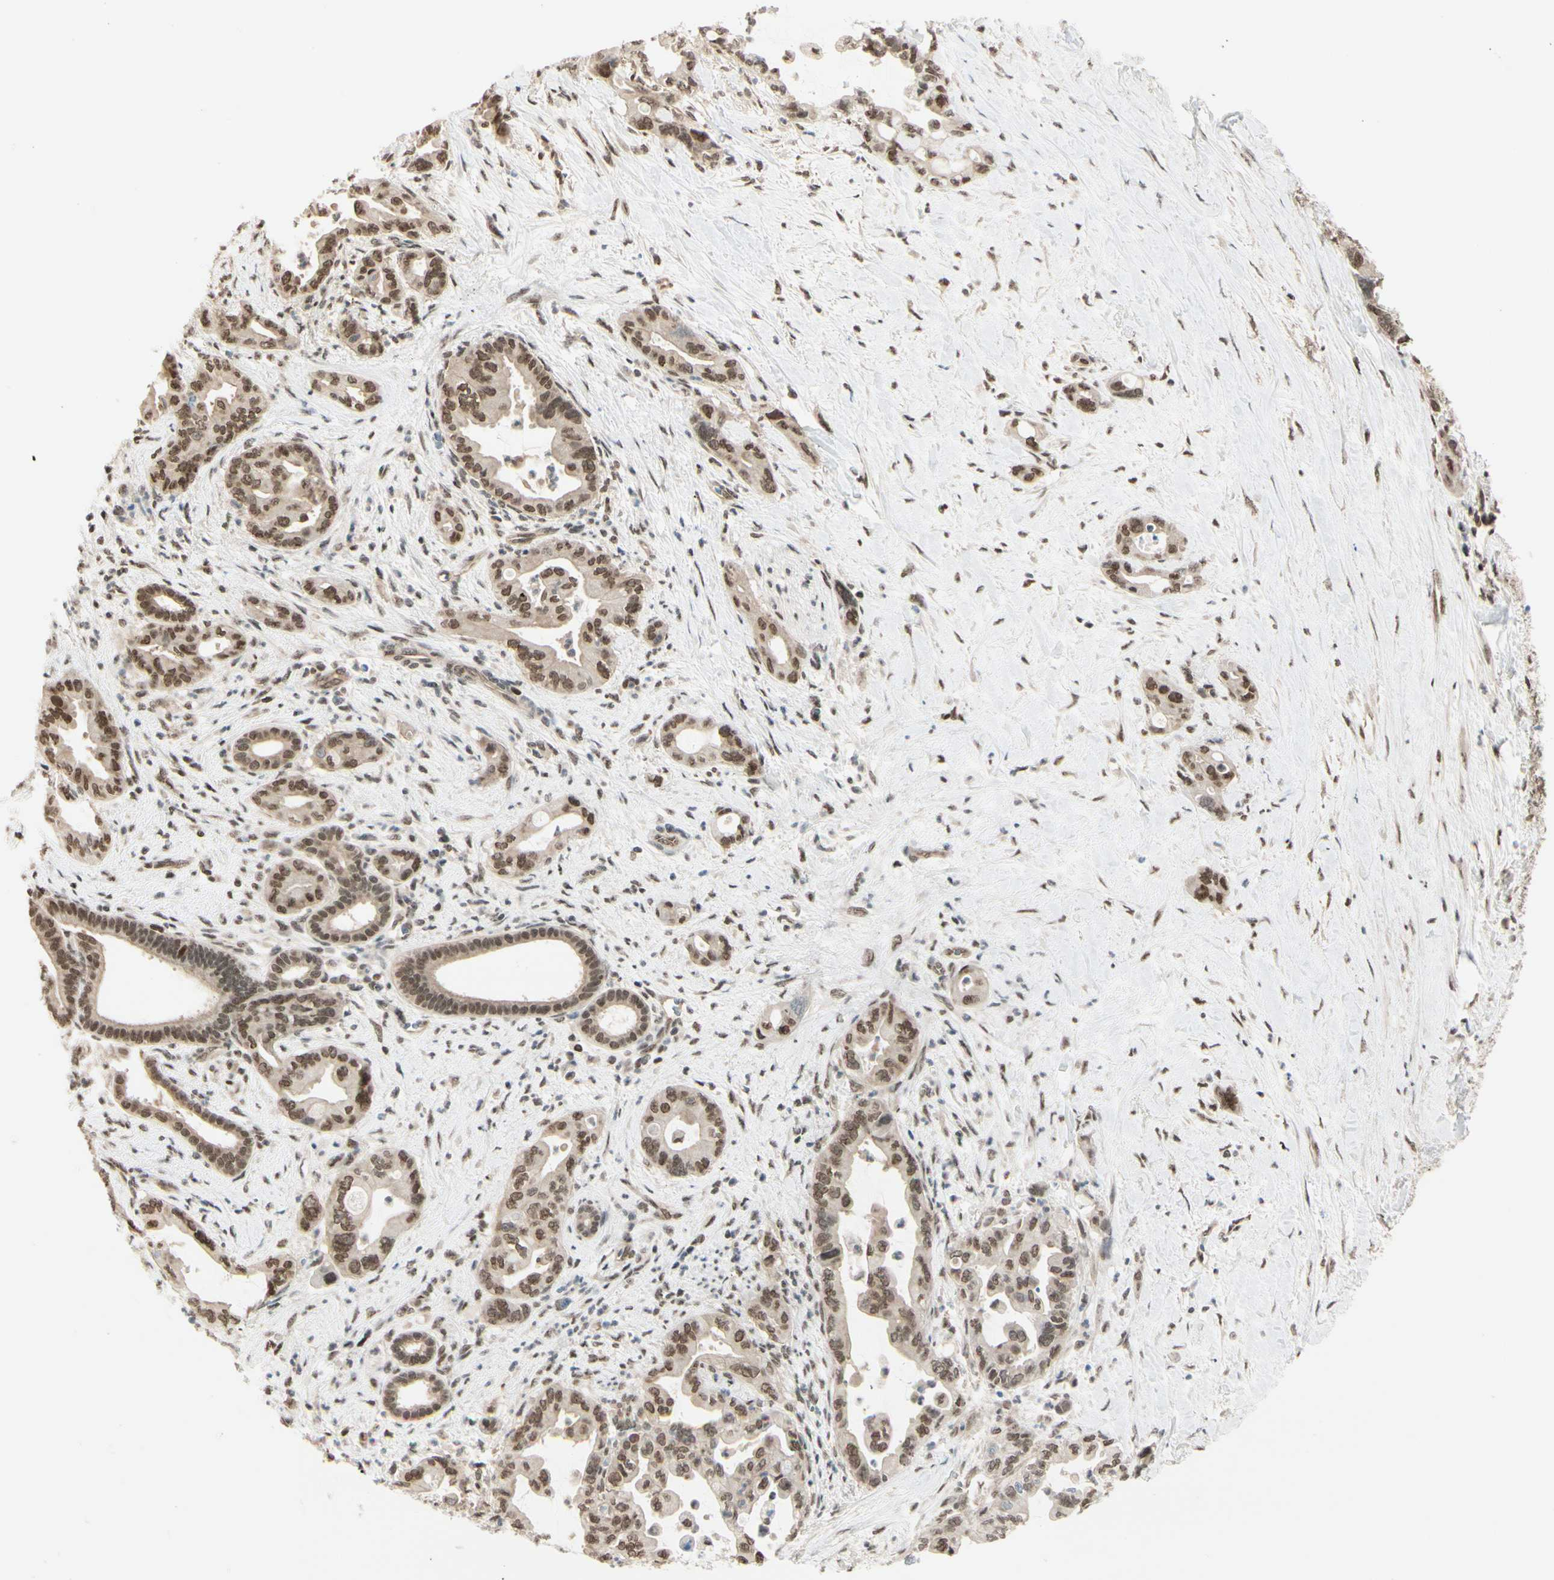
{"staining": {"intensity": "moderate", "quantity": ">75%", "location": "nuclear"}, "tissue": "pancreatic cancer", "cell_type": "Tumor cells", "image_type": "cancer", "snomed": [{"axis": "morphology", "description": "Adenocarcinoma, NOS"}, {"axis": "topography", "description": "Pancreas"}], "caption": "Tumor cells display medium levels of moderate nuclear expression in about >75% of cells in human pancreatic adenocarcinoma.", "gene": "SUFU", "patient": {"sex": "male", "age": 70}}